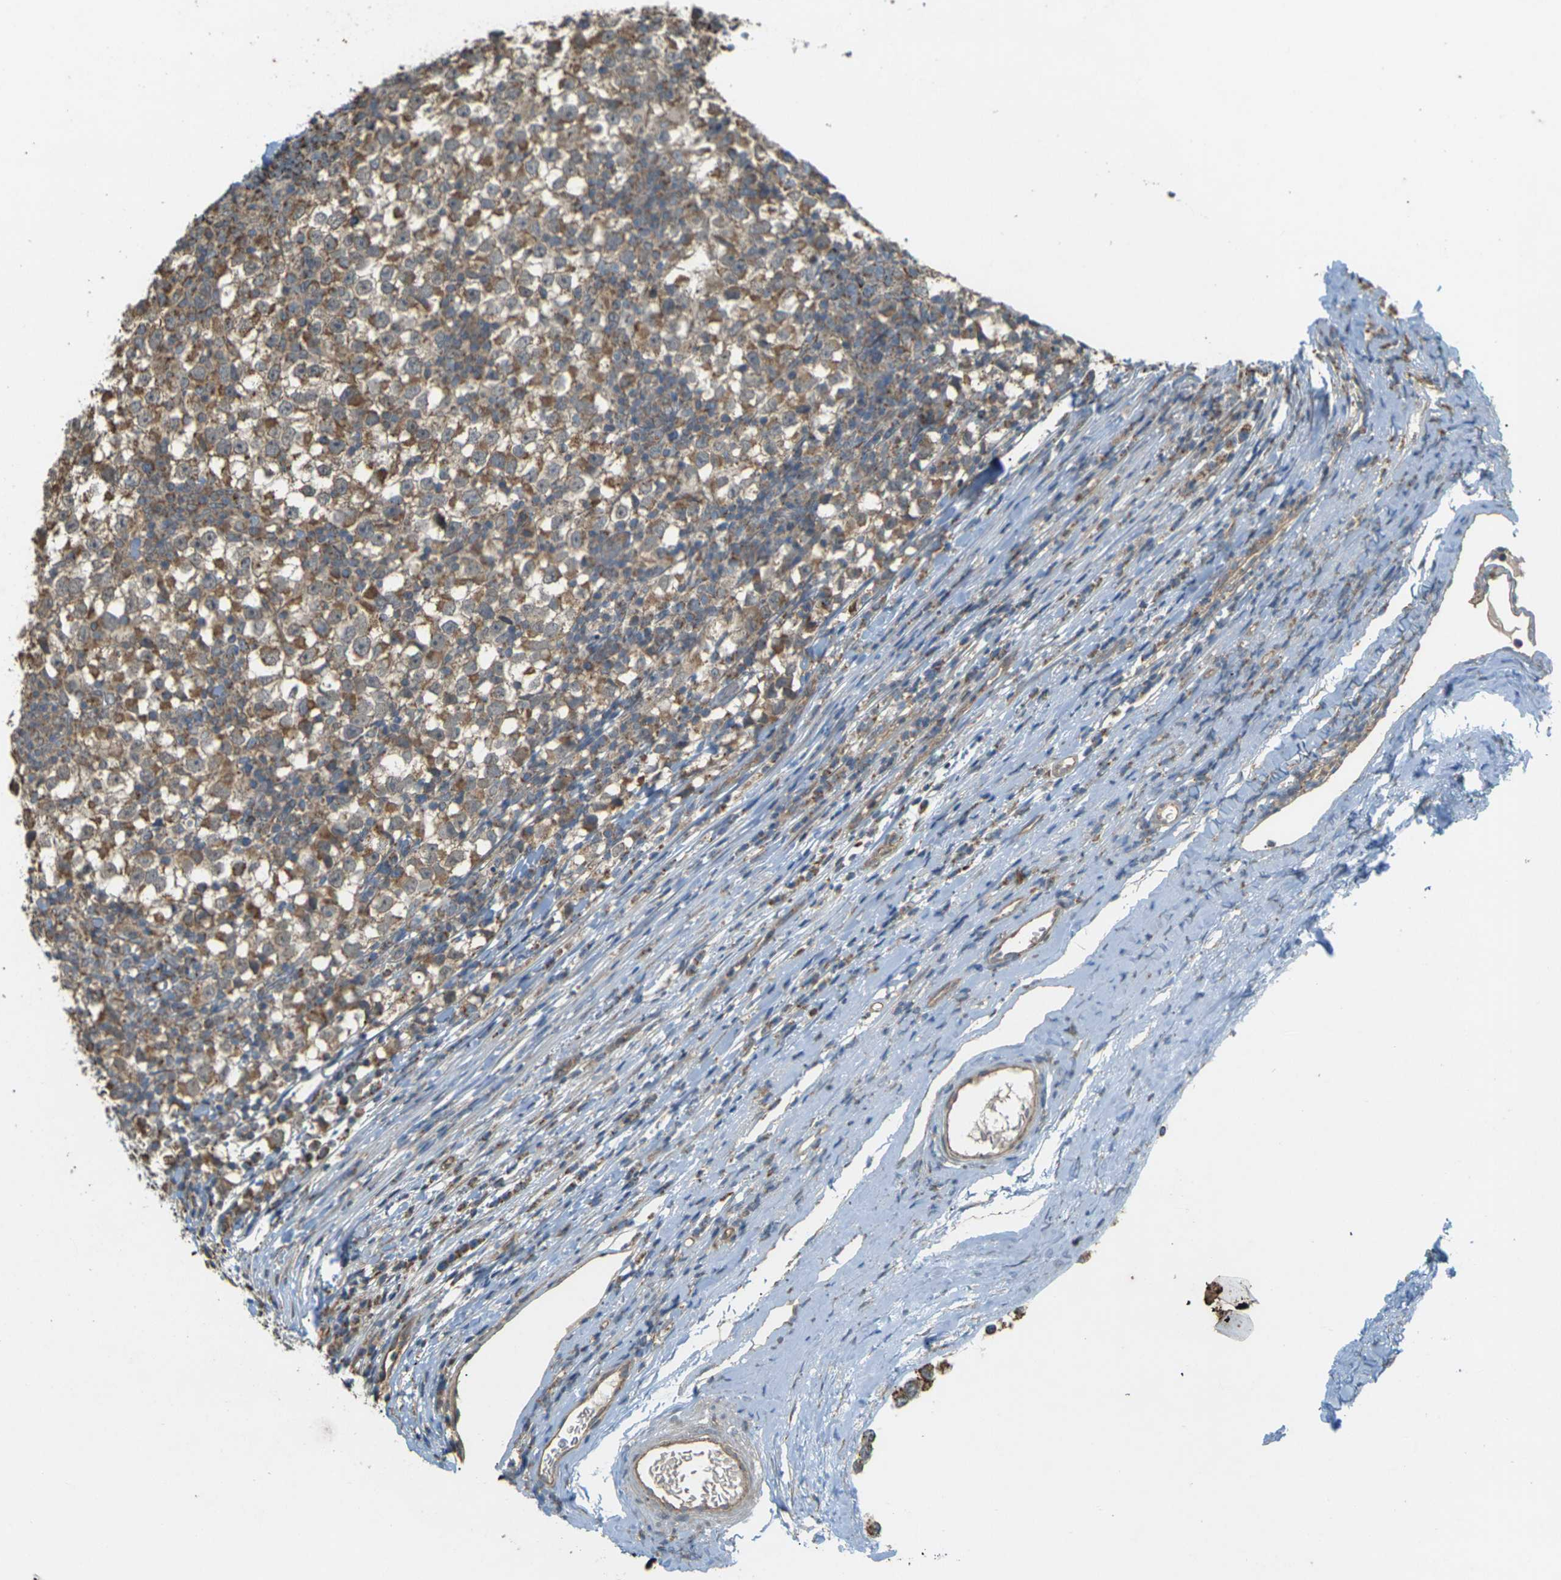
{"staining": {"intensity": "moderate", "quantity": ">75%", "location": "cytoplasmic/membranous"}, "tissue": "testis cancer", "cell_type": "Tumor cells", "image_type": "cancer", "snomed": [{"axis": "morphology", "description": "Seminoma, NOS"}, {"axis": "topography", "description": "Testis"}], "caption": "Testis cancer stained with a brown dye displays moderate cytoplasmic/membranous positive expression in approximately >75% of tumor cells.", "gene": "KSR1", "patient": {"sex": "male", "age": 65}}